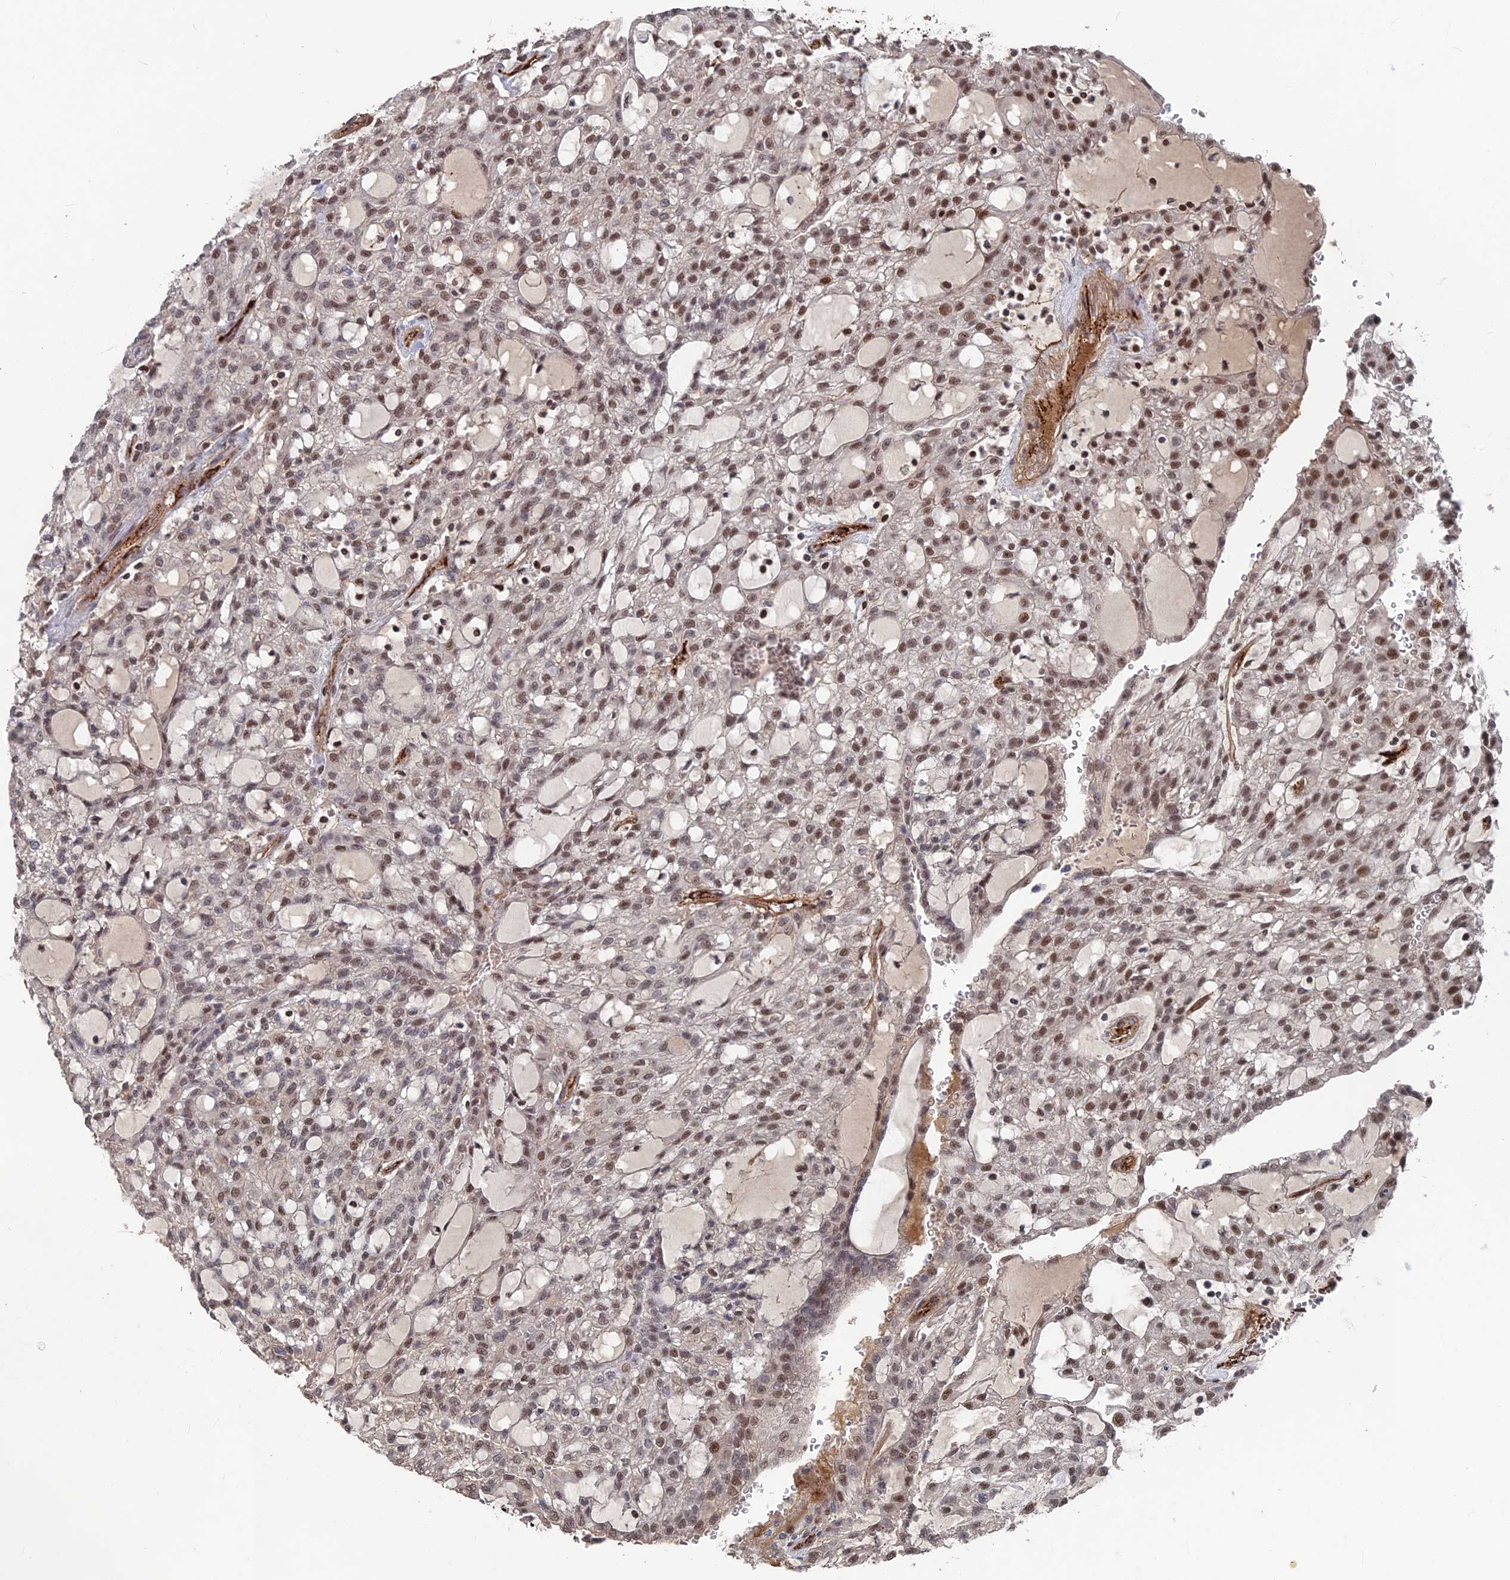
{"staining": {"intensity": "moderate", "quantity": ">75%", "location": "nuclear"}, "tissue": "renal cancer", "cell_type": "Tumor cells", "image_type": "cancer", "snomed": [{"axis": "morphology", "description": "Adenocarcinoma, NOS"}, {"axis": "topography", "description": "Kidney"}], "caption": "Renal adenocarcinoma was stained to show a protein in brown. There is medium levels of moderate nuclear expression in about >75% of tumor cells. The staining was performed using DAB (3,3'-diaminobenzidine) to visualize the protein expression in brown, while the nuclei were stained in blue with hematoxylin (Magnification: 20x).", "gene": "SH3D21", "patient": {"sex": "male", "age": 63}}